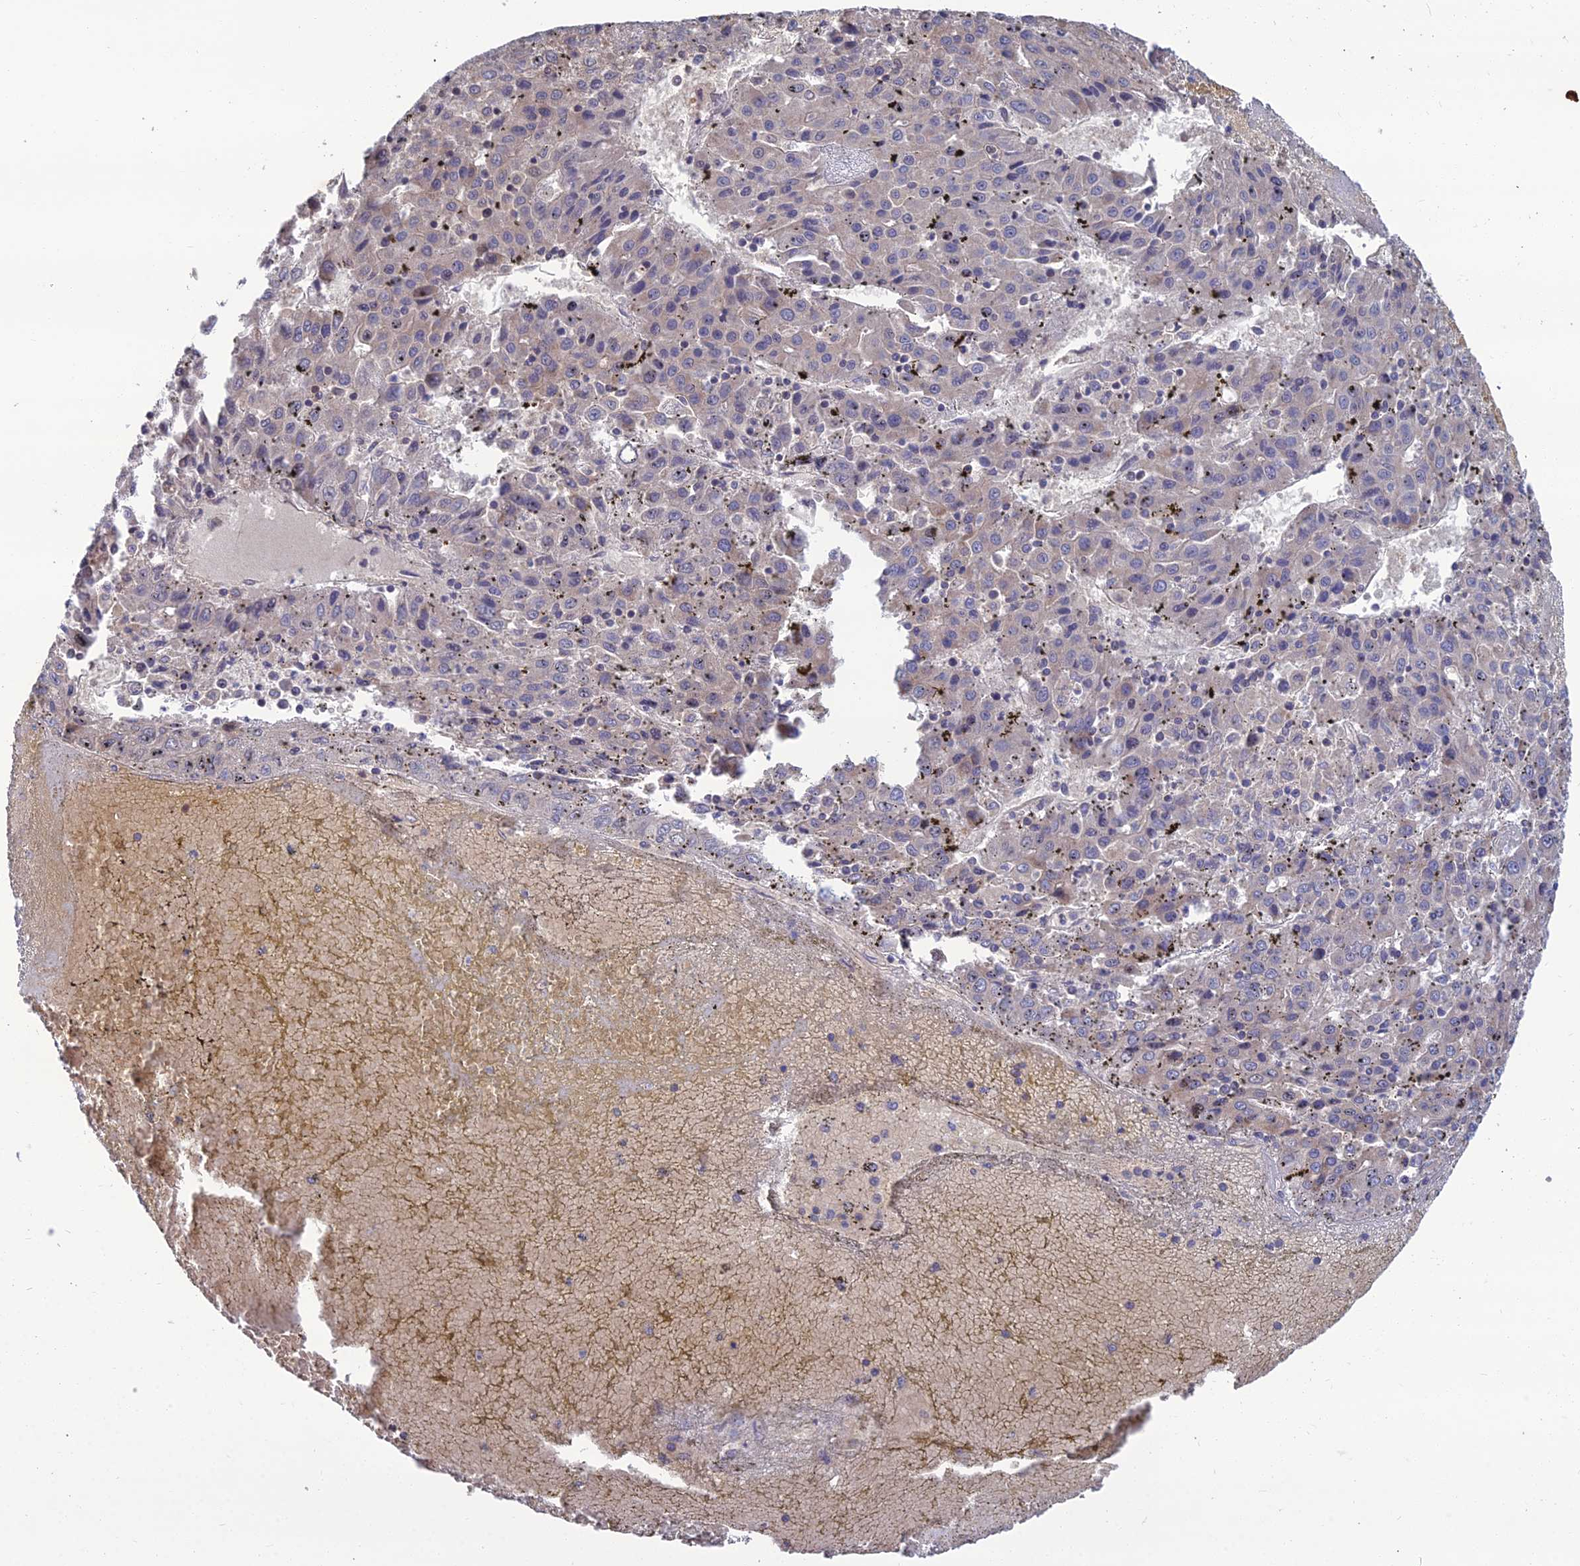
{"staining": {"intensity": "weak", "quantity": "<25%", "location": "cytoplasmic/membranous"}, "tissue": "liver cancer", "cell_type": "Tumor cells", "image_type": "cancer", "snomed": [{"axis": "morphology", "description": "Carcinoma, Hepatocellular, NOS"}, {"axis": "topography", "description": "Liver"}], "caption": "Immunohistochemistry (IHC) histopathology image of liver hepatocellular carcinoma stained for a protein (brown), which shows no expression in tumor cells.", "gene": "OPA3", "patient": {"sex": "female", "age": 53}}